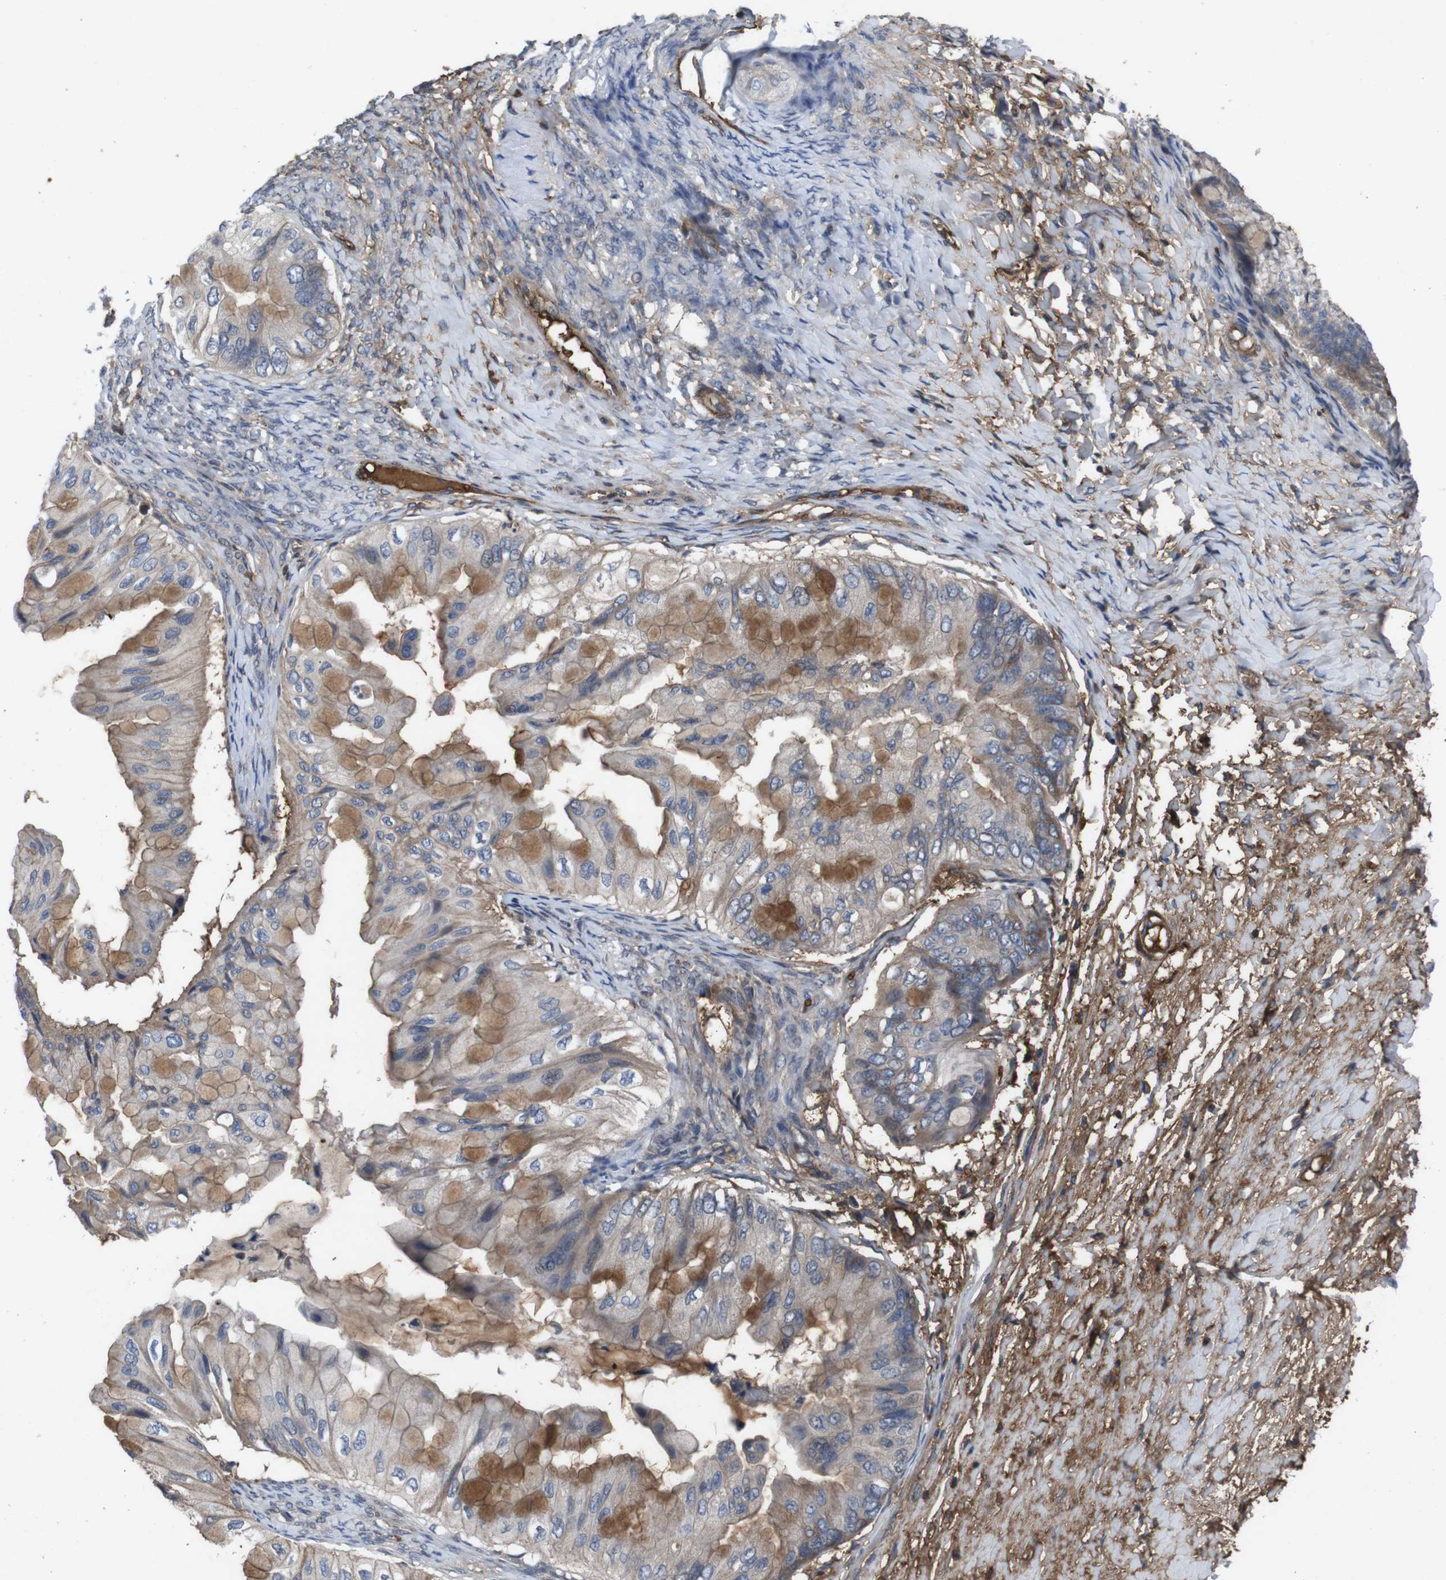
{"staining": {"intensity": "weak", "quantity": "25%-75%", "location": "cytoplasmic/membranous"}, "tissue": "ovarian cancer", "cell_type": "Tumor cells", "image_type": "cancer", "snomed": [{"axis": "morphology", "description": "Cystadenocarcinoma, mucinous, NOS"}, {"axis": "topography", "description": "Ovary"}], "caption": "The immunohistochemical stain labels weak cytoplasmic/membranous positivity in tumor cells of ovarian cancer tissue.", "gene": "SPTB", "patient": {"sex": "female", "age": 61}}